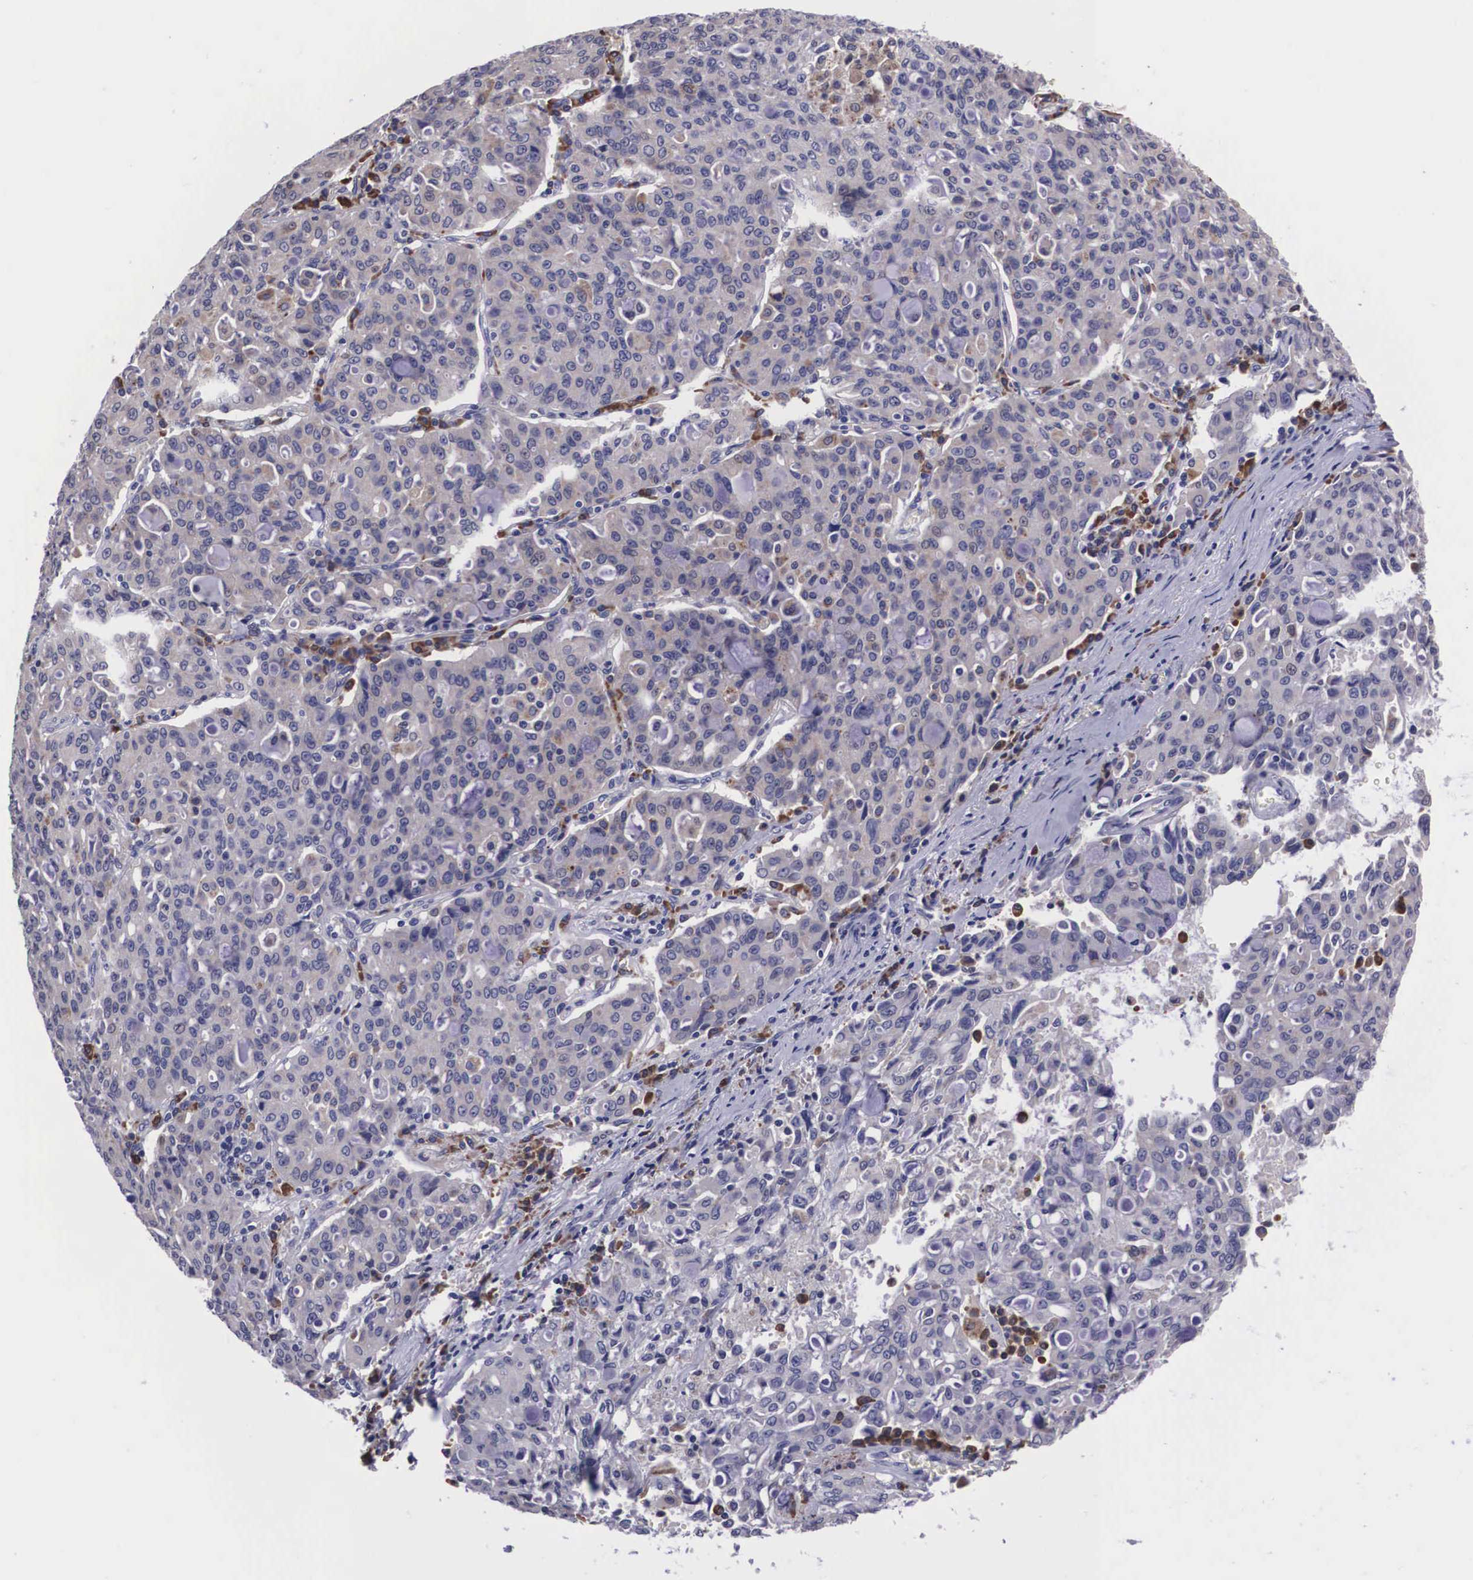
{"staining": {"intensity": "weak", "quantity": "<25%", "location": "cytoplasmic/membranous"}, "tissue": "lung cancer", "cell_type": "Tumor cells", "image_type": "cancer", "snomed": [{"axis": "morphology", "description": "Adenocarcinoma, NOS"}, {"axis": "topography", "description": "Lung"}], "caption": "Protein analysis of adenocarcinoma (lung) demonstrates no significant positivity in tumor cells.", "gene": "CRELD2", "patient": {"sex": "female", "age": 44}}